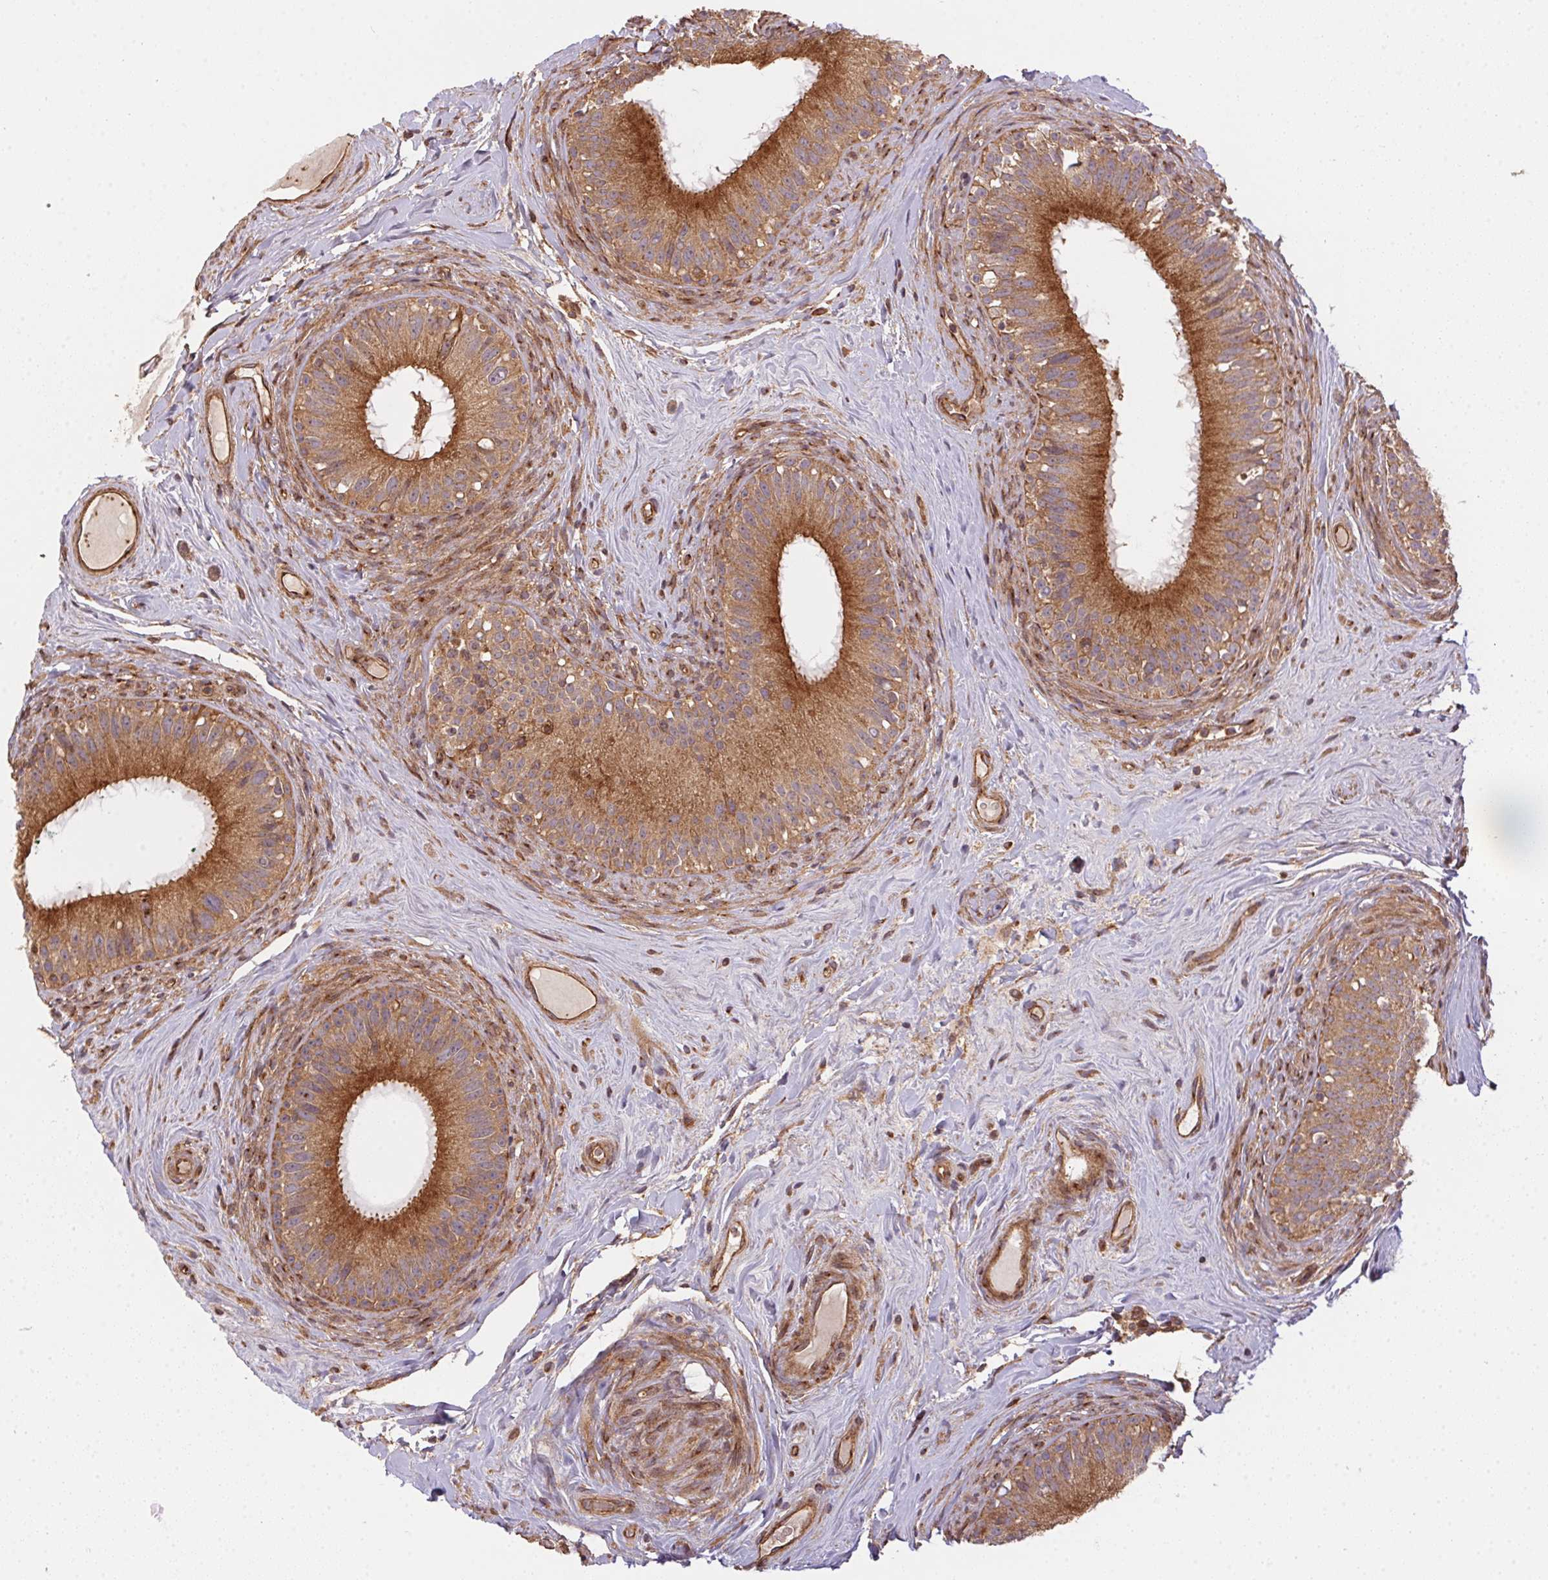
{"staining": {"intensity": "strong", "quantity": ">75%", "location": "cytoplasmic/membranous"}, "tissue": "epididymis", "cell_type": "Glandular cells", "image_type": "normal", "snomed": [{"axis": "morphology", "description": "Normal tissue, NOS"}, {"axis": "topography", "description": "Epididymis"}], "caption": "An immunohistochemistry photomicrograph of benign tissue is shown. Protein staining in brown highlights strong cytoplasmic/membranous positivity in epididymis within glandular cells.", "gene": "USE1", "patient": {"sex": "male", "age": 59}}